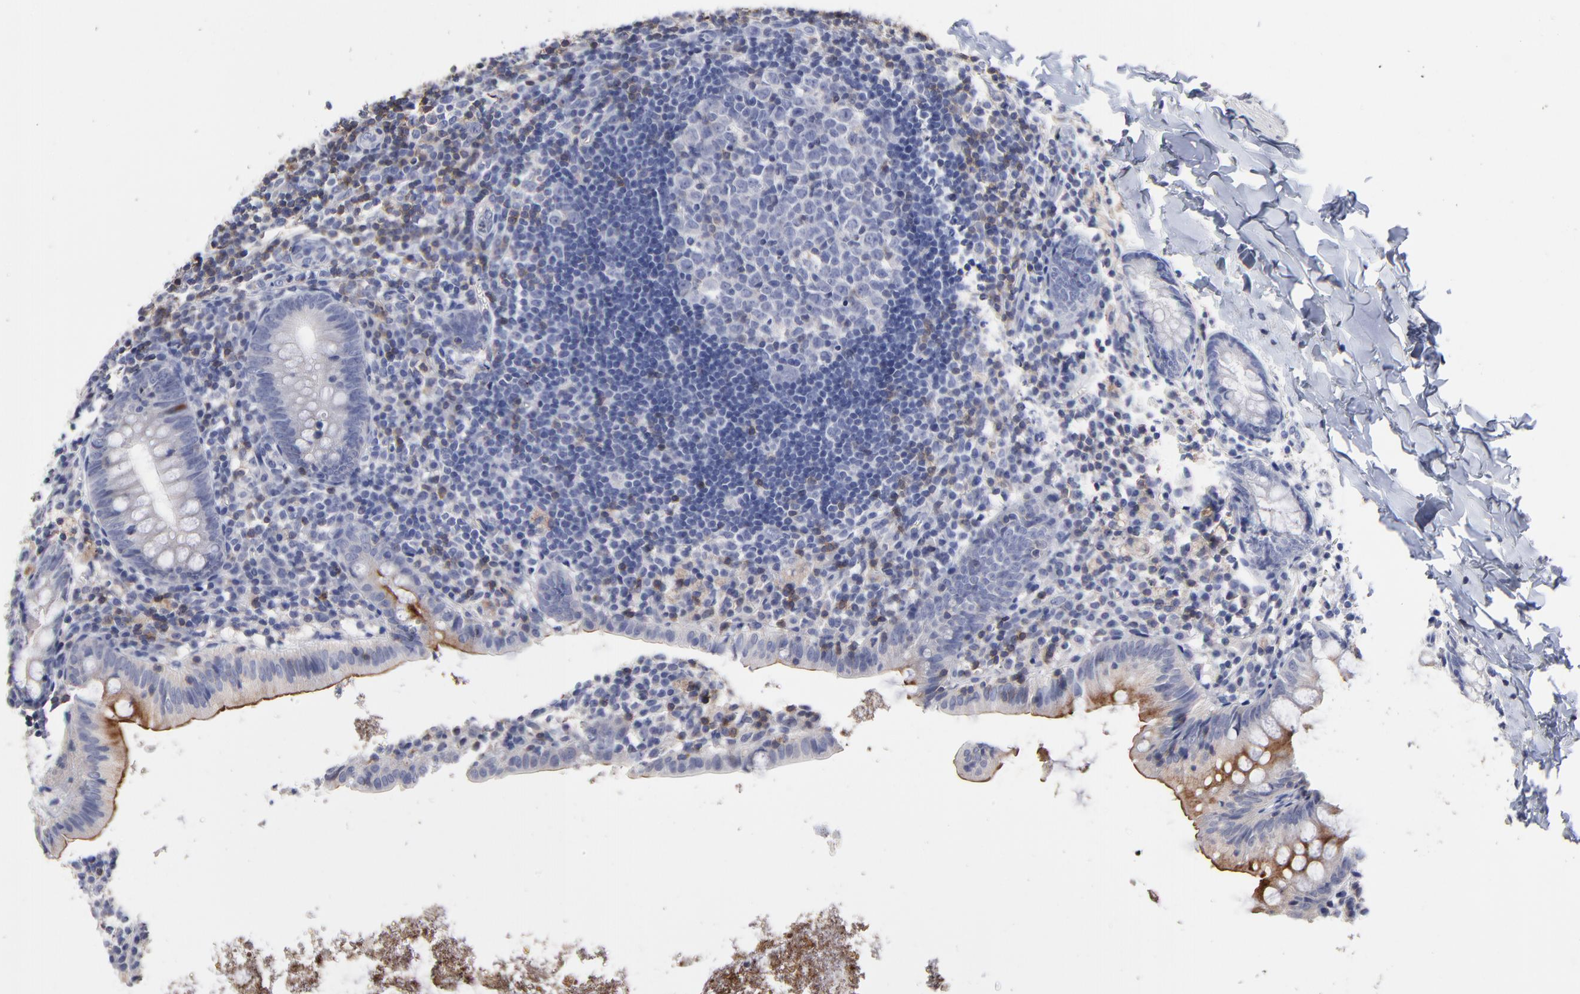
{"staining": {"intensity": "weak", "quantity": "<25%", "location": "cytoplasmic/membranous"}, "tissue": "appendix", "cell_type": "Glandular cells", "image_type": "normal", "snomed": [{"axis": "morphology", "description": "Normal tissue, NOS"}, {"axis": "topography", "description": "Appendix"}], "caption": "Immunohistochemistry photomicrograph of benign human appendix stained for a protein (brown), which exhibits no positivity in glandular cells.", "gene": "TRAT1", "patient": {"sex": "female", "age": 9}}